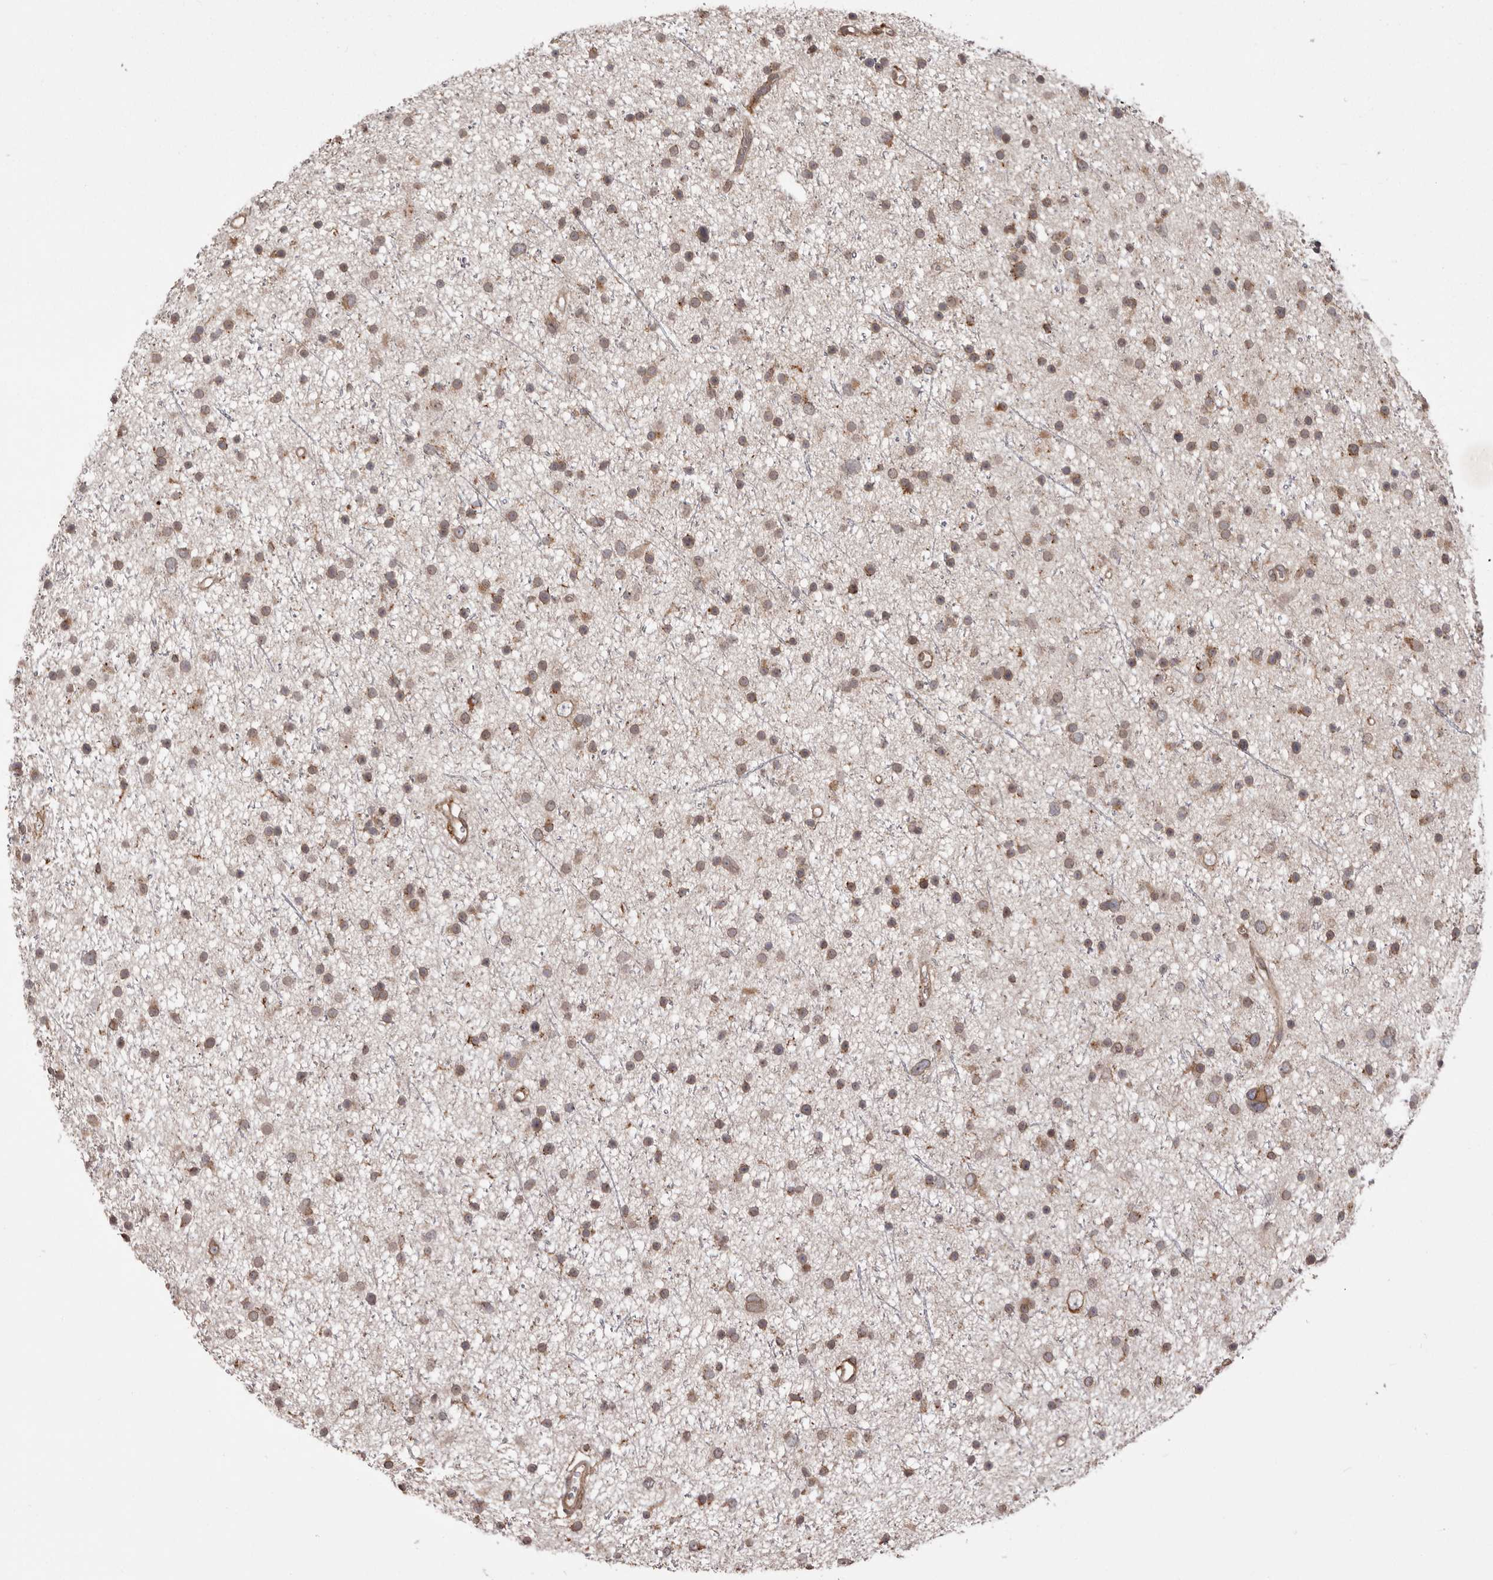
{"staining": {"intensity": "moderate", "quantity": ">75%", "location": "cytoplasmic/membranous"}, "tissue": "glioma", "cell_type": "Tumor cells", "image_type": "cancer", "snomed": [{"axis": "morphology", "description": "Glioma, malignant, Low grade"}, {"axis": "topography", "description": "Cerebral cortex"}], "caption": "Human low-grade glioma (malignant) stained for a protein (brown) demonstrates moderate cytoplasmic/membranous positive expression in about >75% of tumor cells.", "gene": "NUP43", "patient": {"sex": "female", "age": 39}}